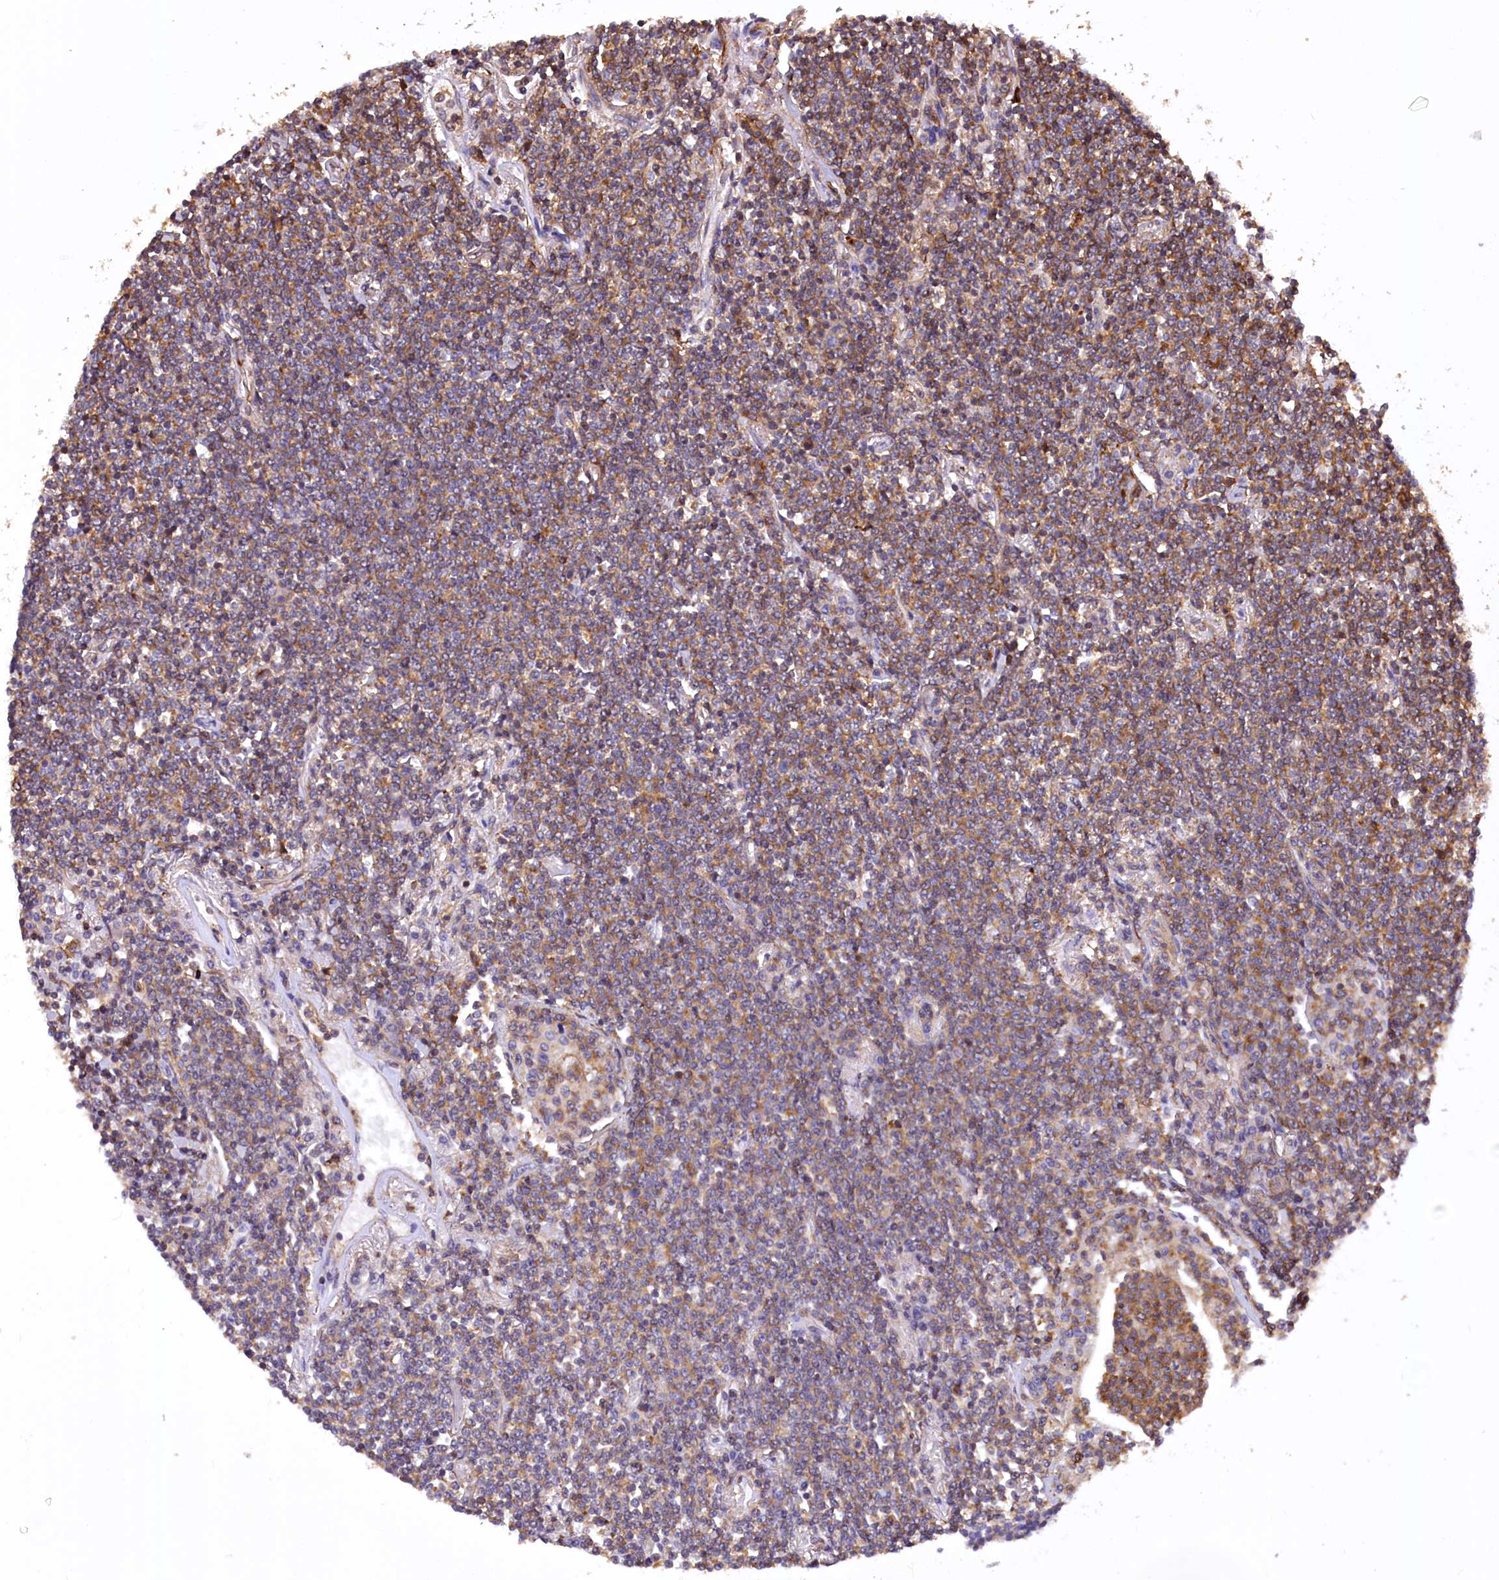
{"staining": {"intensity": "moderate", "quantity": ">75%", "location": "cytoplasmic/membranous"}, "tissue": "lymphoma", "cell_type": "Tumor cells", "image_type": "cancer", "snomed": [{"axis": "morphology", "description": "Malignant lymphoma, non-Hodgkin's type, Low grade"}, {"axis": "topography", "description": "Lung"}], "caption": "A brown stain shows moderate cytoplasmic/membranous positivity of a protein in human malignant lymphoma, non-Hodgkin's type (low-grade) tumor cells.", "gene": "DPP3", "patient": {"sex": "female", "age": 71}}